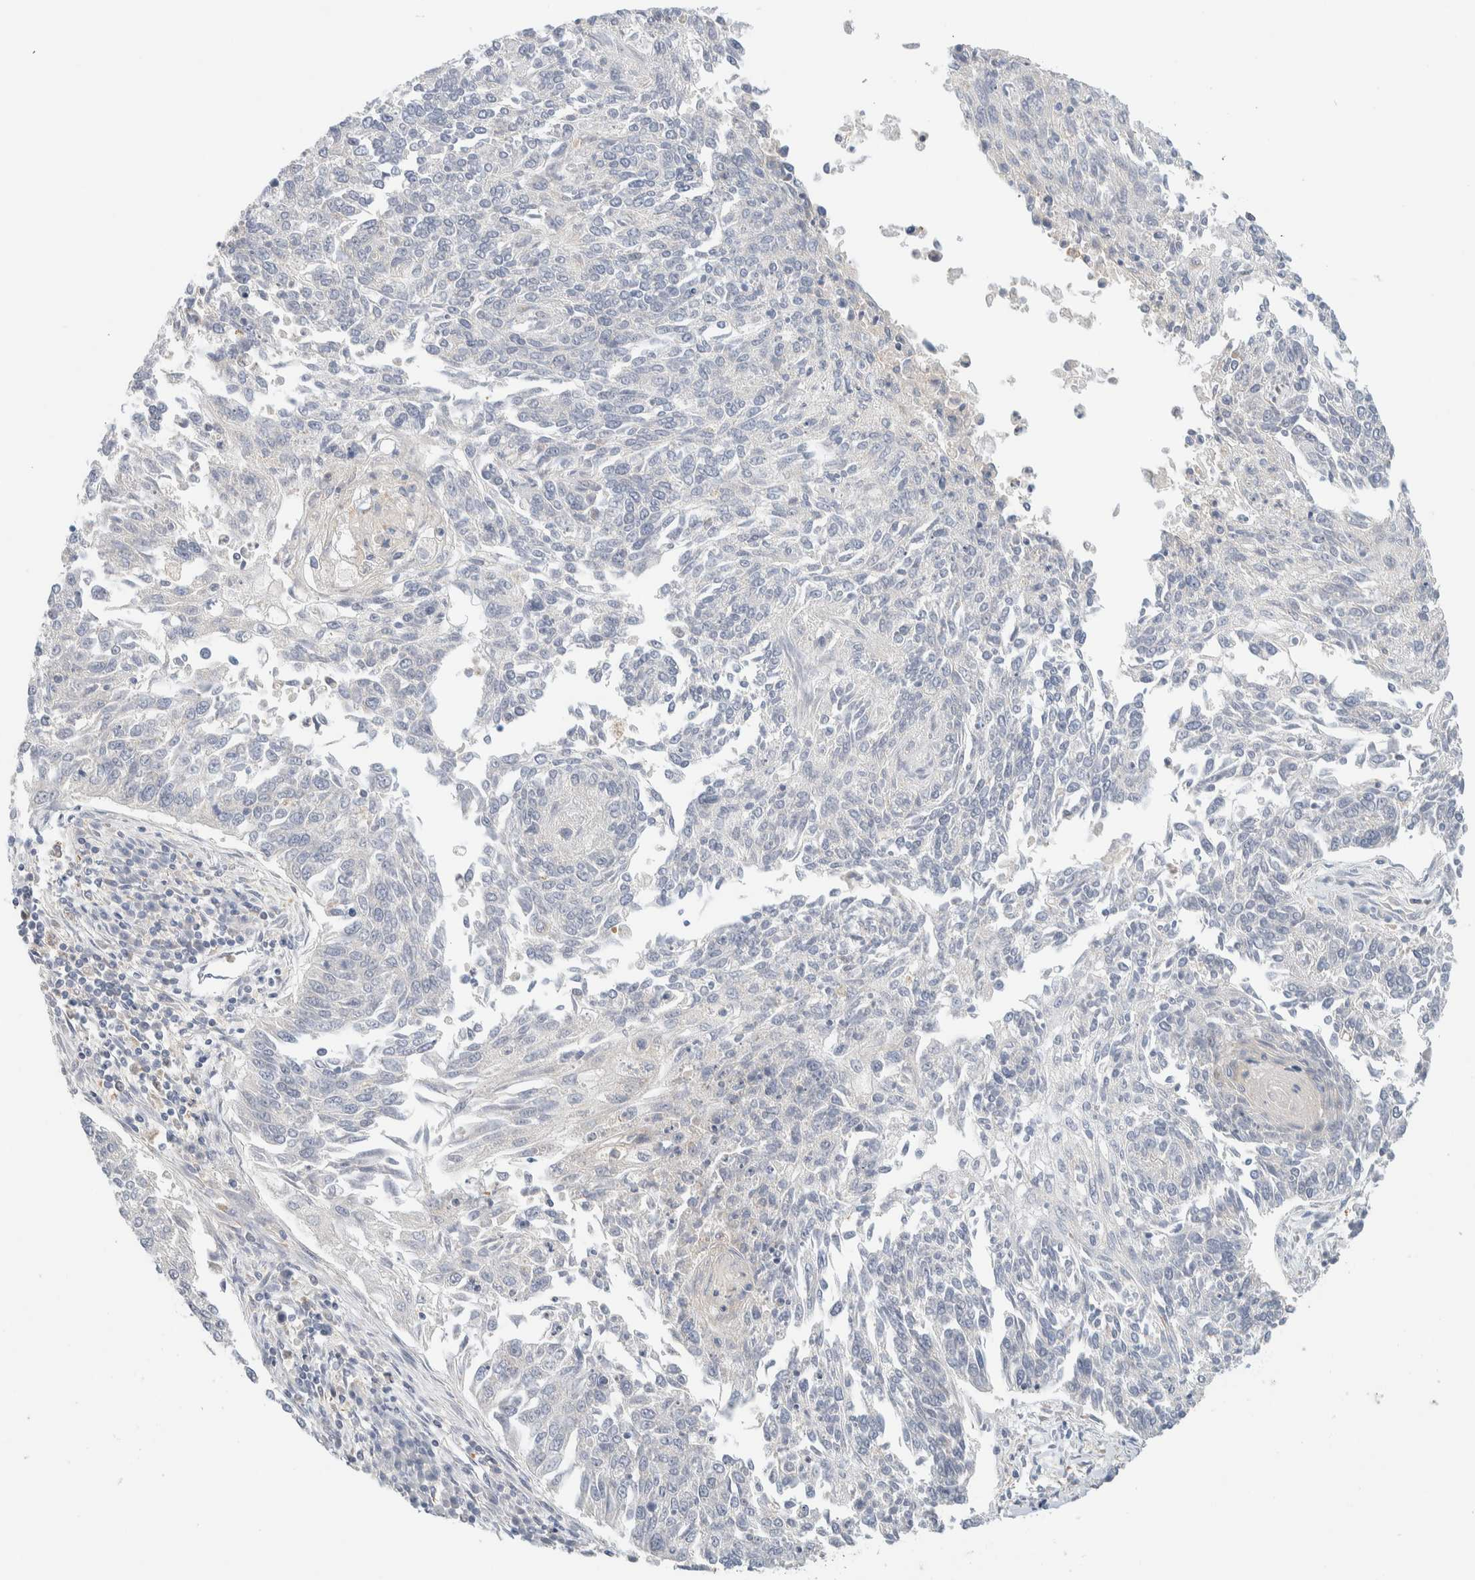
{"staining": {"intensity": "negative", "quantity": "none", "location": "none"}, "tissue": "lung cancer", "cell_type": "Tumor cells", "image_type": "cancer", "snomed": [{"axis": "morphology", "description": "Normal tissue, NOS"}, {"axis": "morphology", "description": "Squamous cell carcinoma, NOS"}, {"axis": "topography", "description": "Cartilage tissue"}, {"axis": "topography", "description": "Bronchus"}, {"axis": "topography", "description": "Lung"}], "caption": "Immunohistochemistry (IHC) photomicrograph of neoplastic tissue: human lung cancer (squamous cell carcinoma) stained with DAB shows no significant protein positivity in tumor cells.", "gene": "HDHD3", "patient": {"sex": "female", "age": 49}}